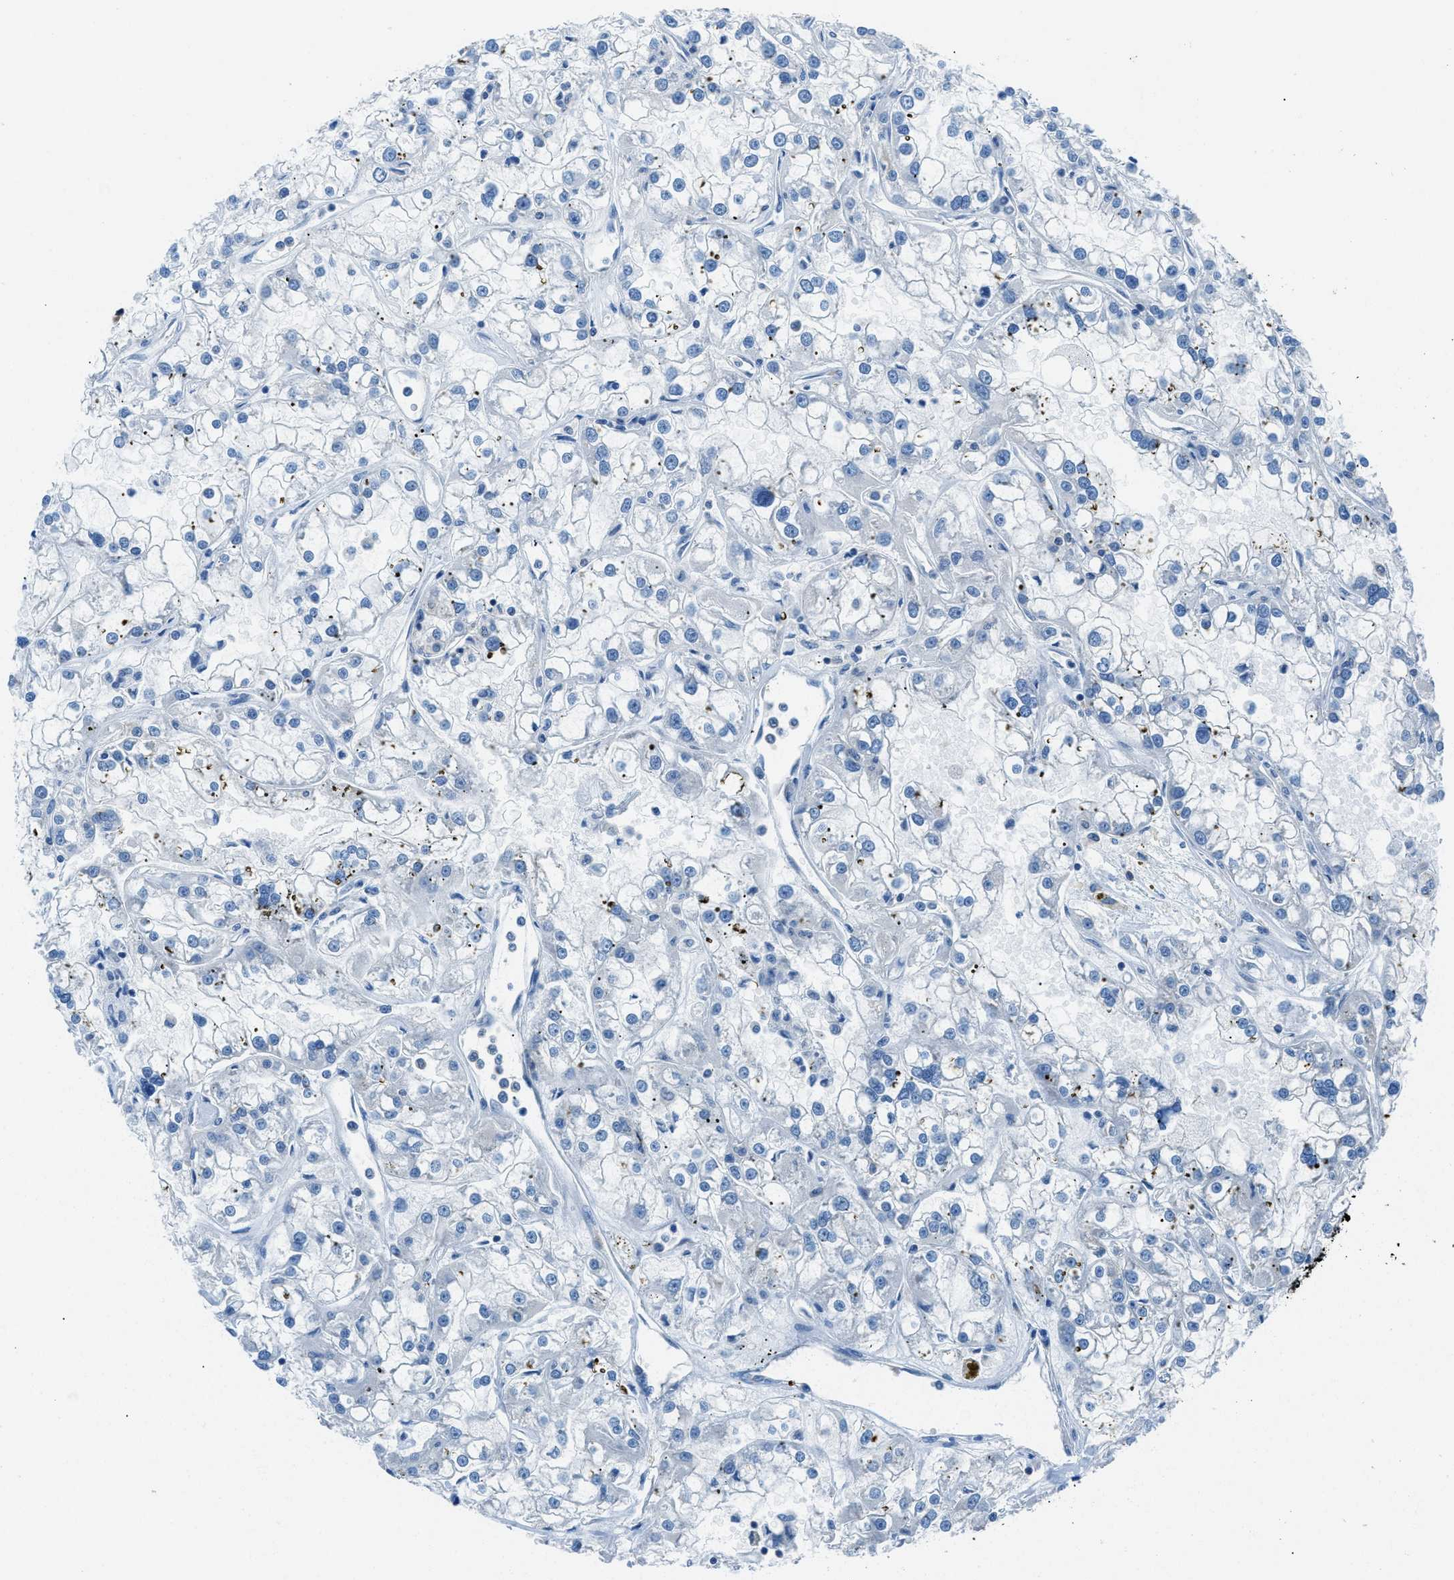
{"staining": {"intensity": "negative", "quantity": "none", "location": "none"}, "tissue": "renal cancer", "cell_type": "Tumor cells", "image_type": "cancer", "snomed": [{"axis": "morphology", "description": "Adenocarcinoma, NOS"}, {"axis": "topography", "description": "Kidney"}], "caption": "Tumor cells are negative for protein expression in human renal cancer.", "gene": "SARS1", "patient": {"sex": "female", "age": 52}}